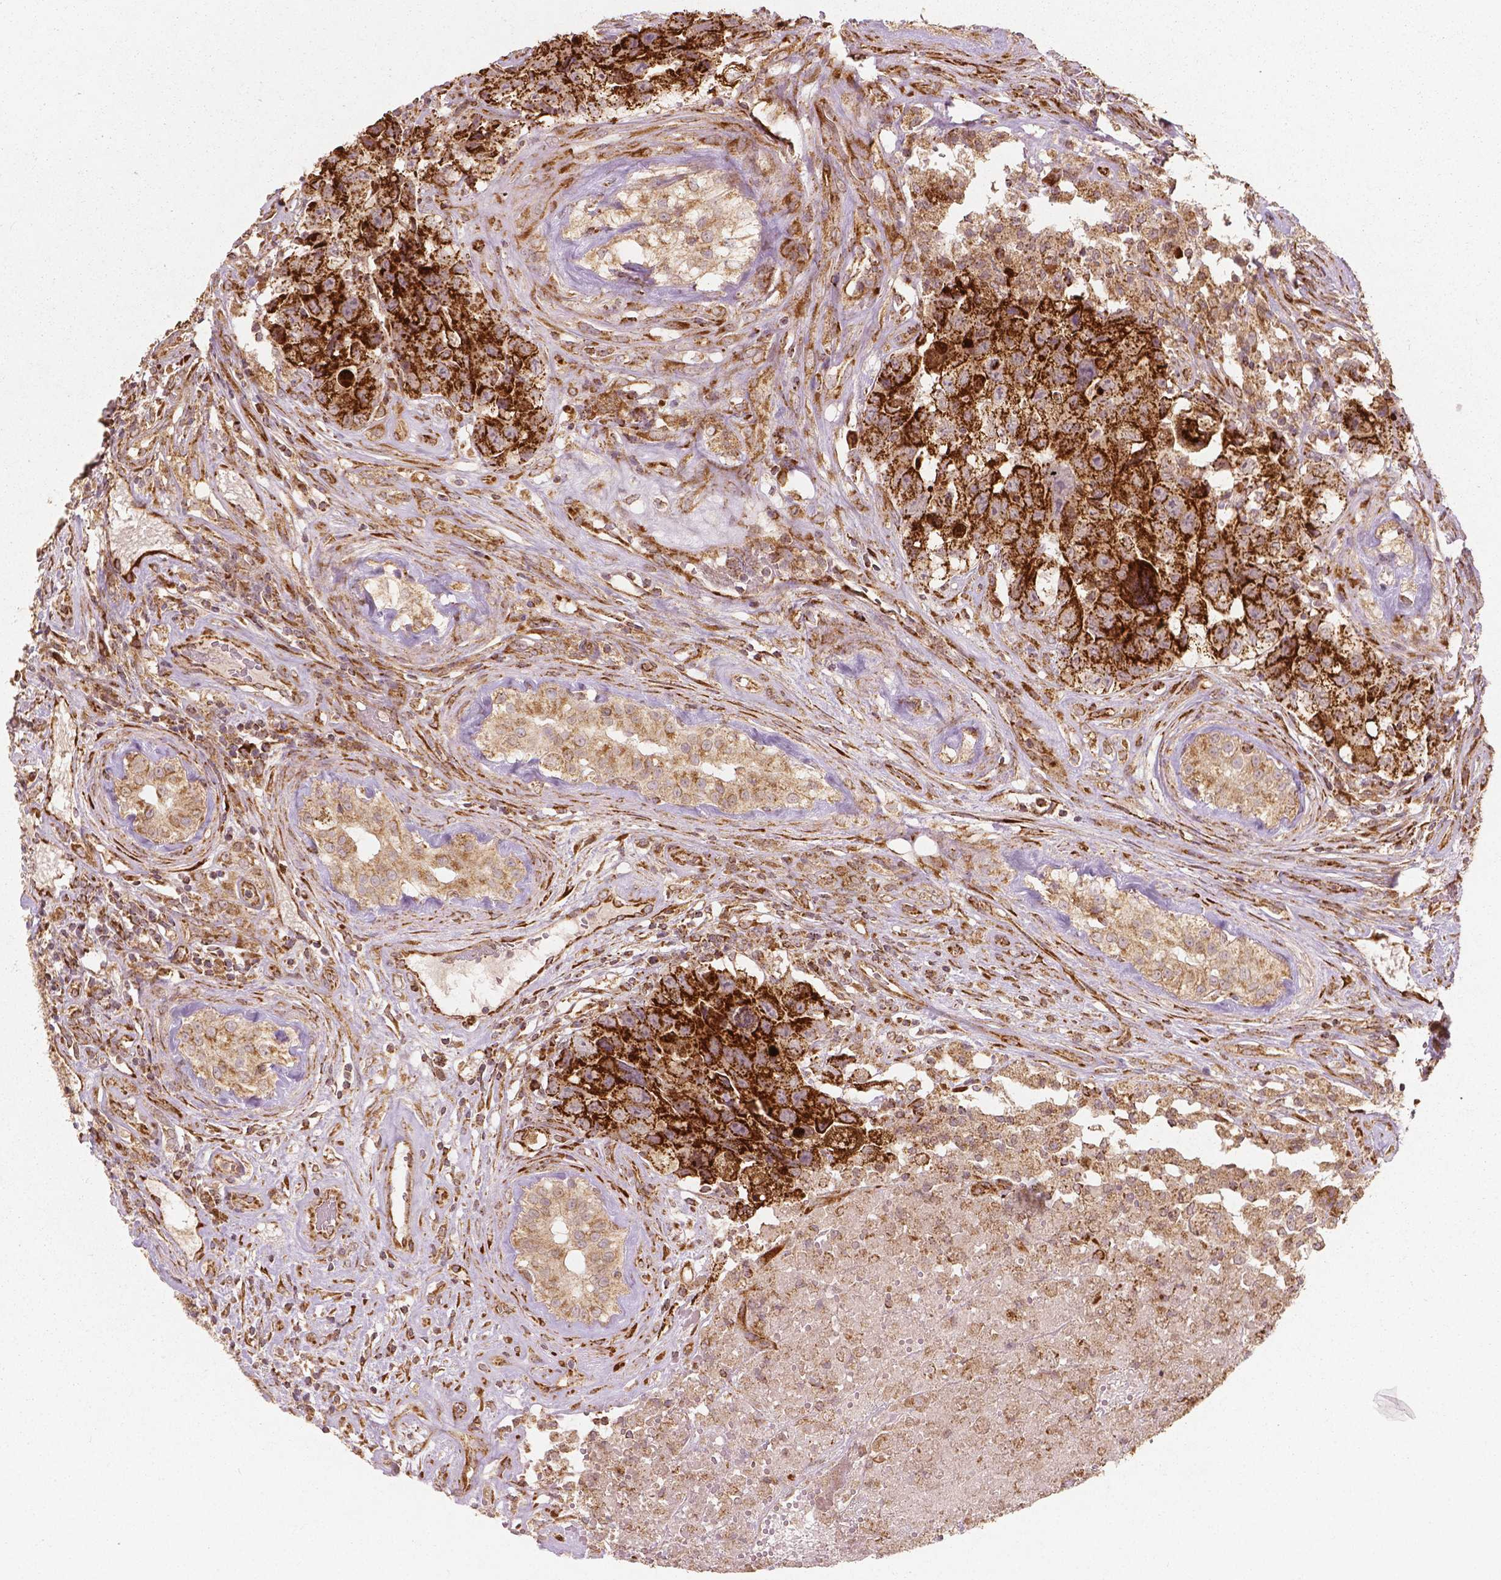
{"staining": {"intensity": "strong", "quantity": ">75%", "location": "cytoplasmic/membranous"}, "tissue": "testis cancer", "cell_type": "Tumor cells", "image_type": "cancer", "snomed": [{"axis": "morphology", "description": "Carcinoma, Embryonal, NOS"}, {"axis": "topography", "description": "Testis"}], "caption": "Embryonal carcinoma (testis) was stained to show a protein in brown. There is high levels of strong cytoplasmic/membranous staining in approximately >75% of tumor cells.", "gene": "PGAM5", "patient": {"sex": "male", "age": 24}}